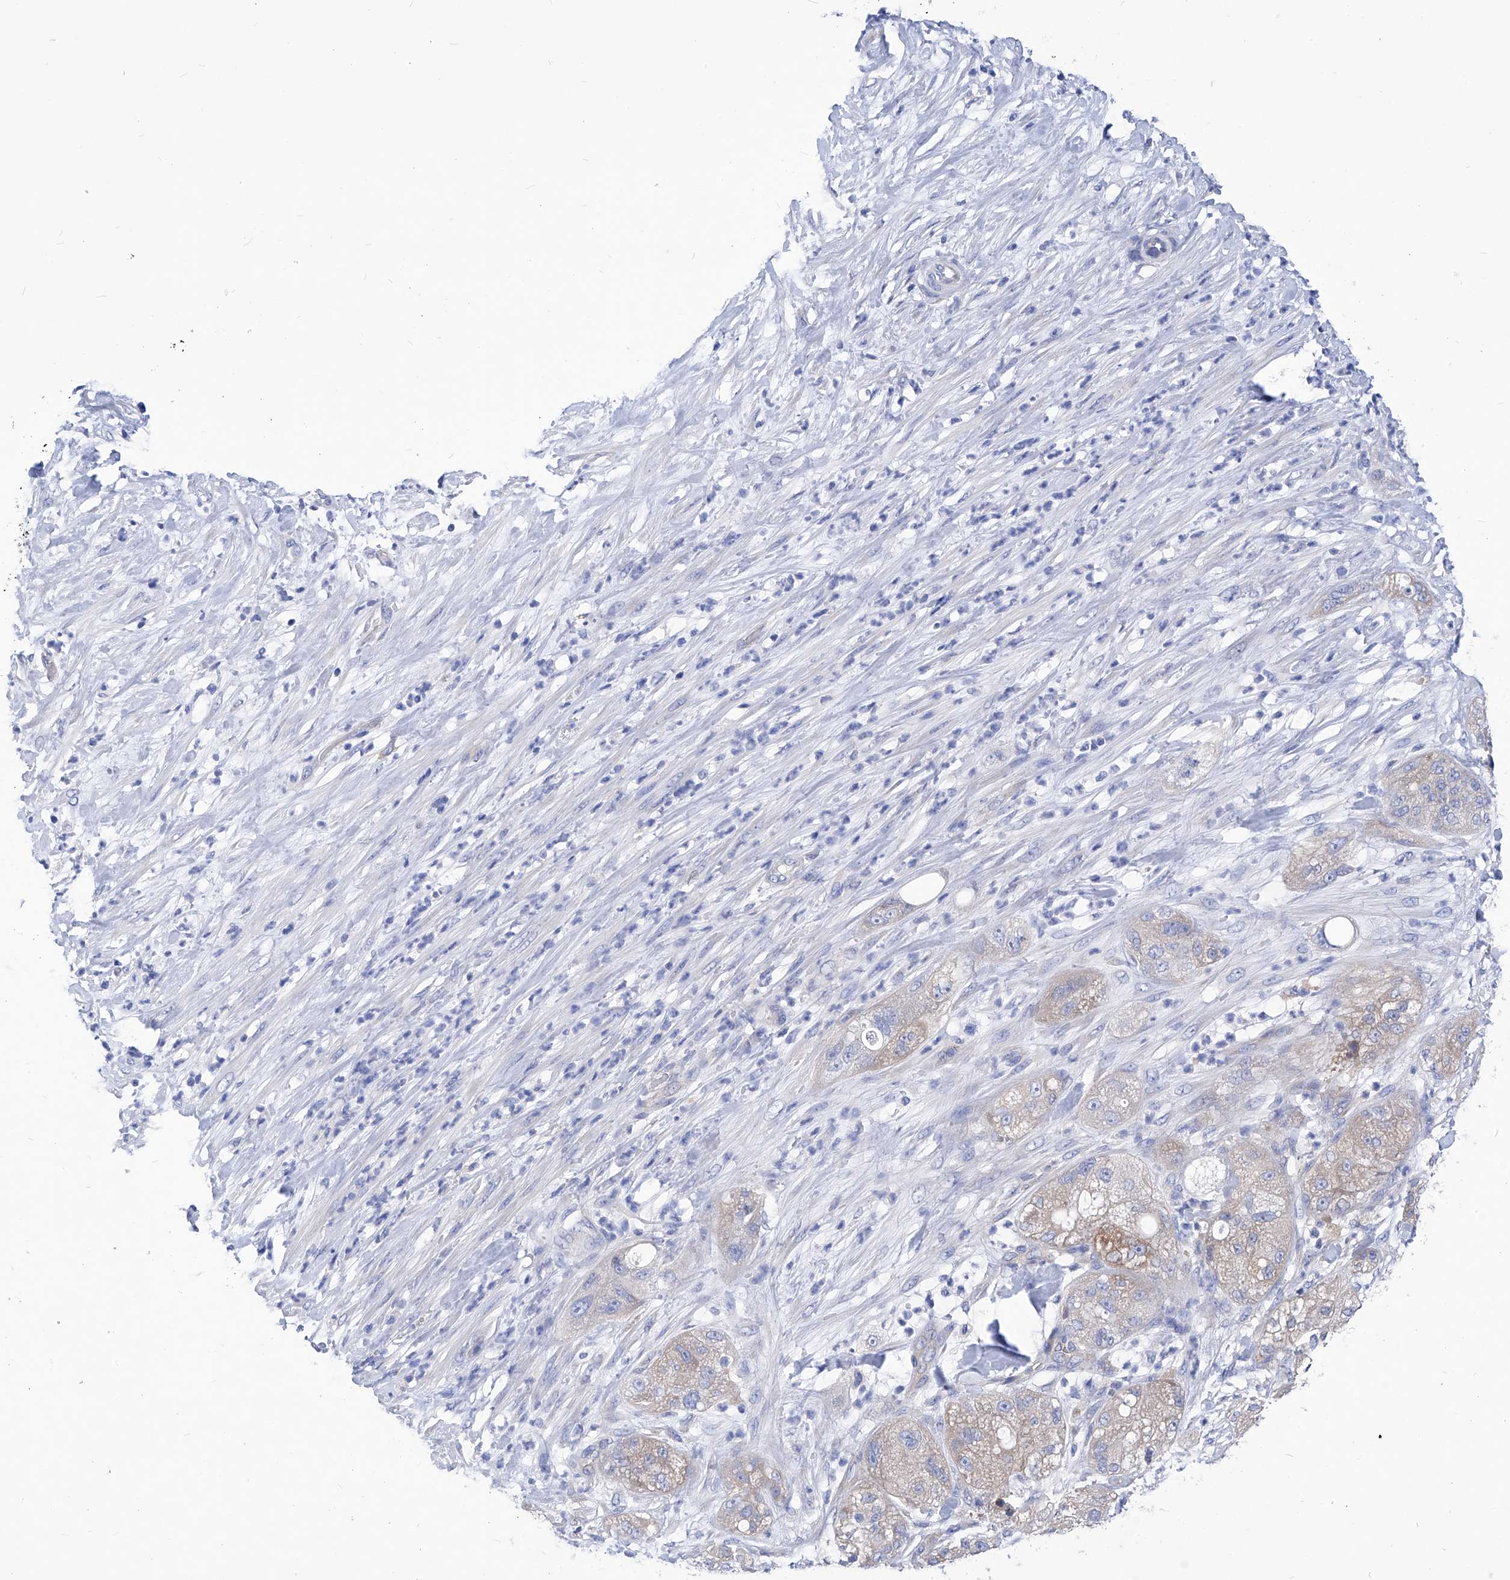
{"staining": {"intensity": "weak", "quantity": "25%-75%", "location": "cytoplasmic/membranous"}, "tissue": "pancreatic cancer", "cell_type": "Tumor cells", "image_type": "cancer", "snomed": [{"axis": "morphology", "description": "Adenocarcinoma, NOS"}, {"axis": "topography", "description": "Pancreas"}], "caption": "Protein positivity by IHC displays weak cytoplasmic/membranous staining in about 25%-75% of tumor cells in adenocarcinoma (pancreatic). Ihc stains the protein in brown and the nuclei are stained blue.", "gene": "XPNPEP1", "patient": {"sex": "female", "age": 78}}